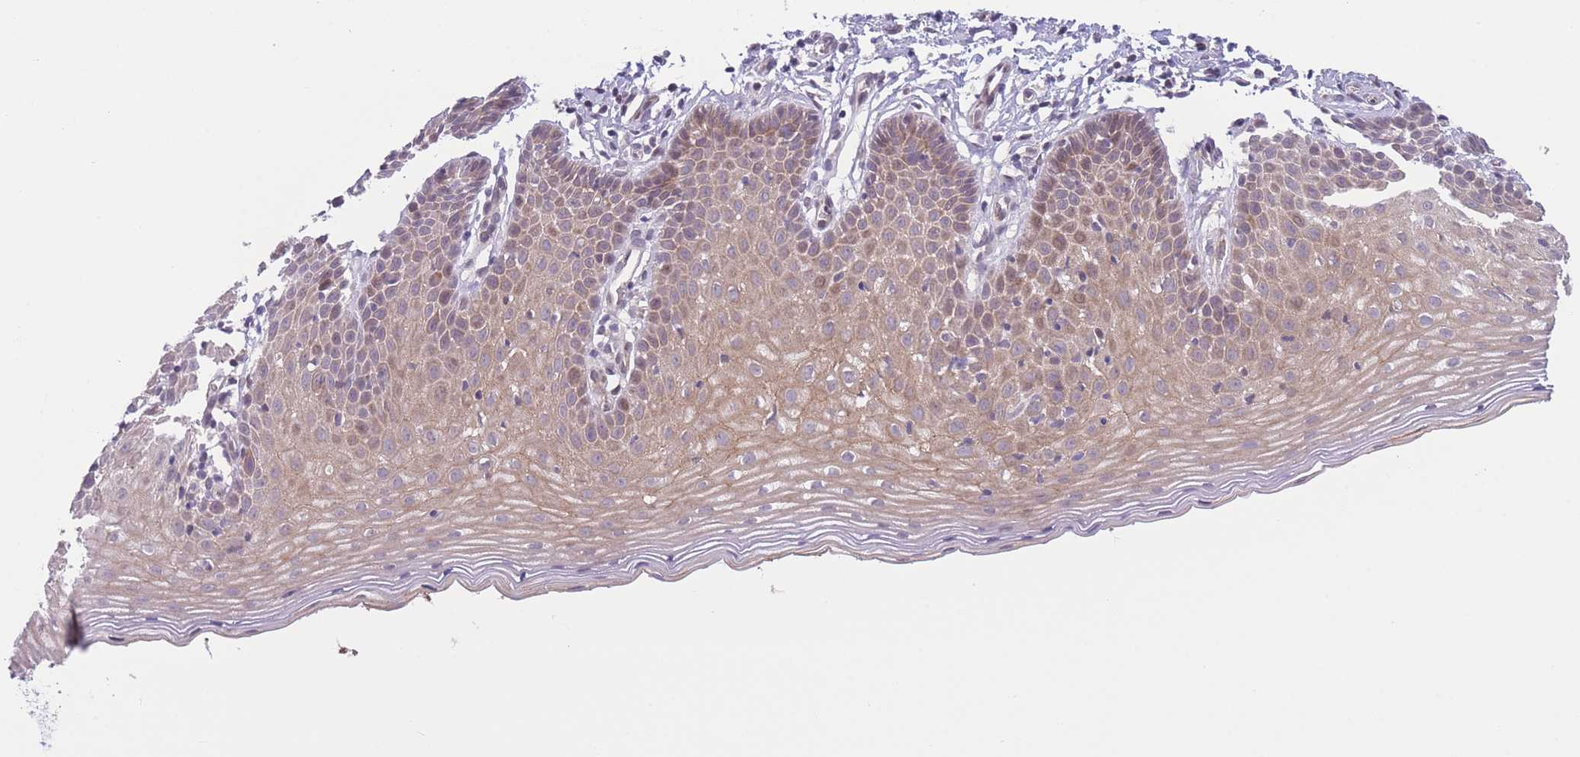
{"staining": {"intensity": "strong", "quantity": ">75%", "location": "cytoplasmic/membranous"}, "tissue": "cervix", "cell_type": "Glandular cells", "image_type": "normal", "snomed": [{"axis": "morphology", "description": "Normal tissue, NOS"}, {"axis": "topography", "description": "Cervix"}], "caption": "A high-resolution histopathology image shows IHC staining of benign cervix, which shows strong cytoplasmic/membranous staining in approximately >75% of glandular cells.", "gene": "CDC25B", "patient": {"sex": "female", "age": 36}}